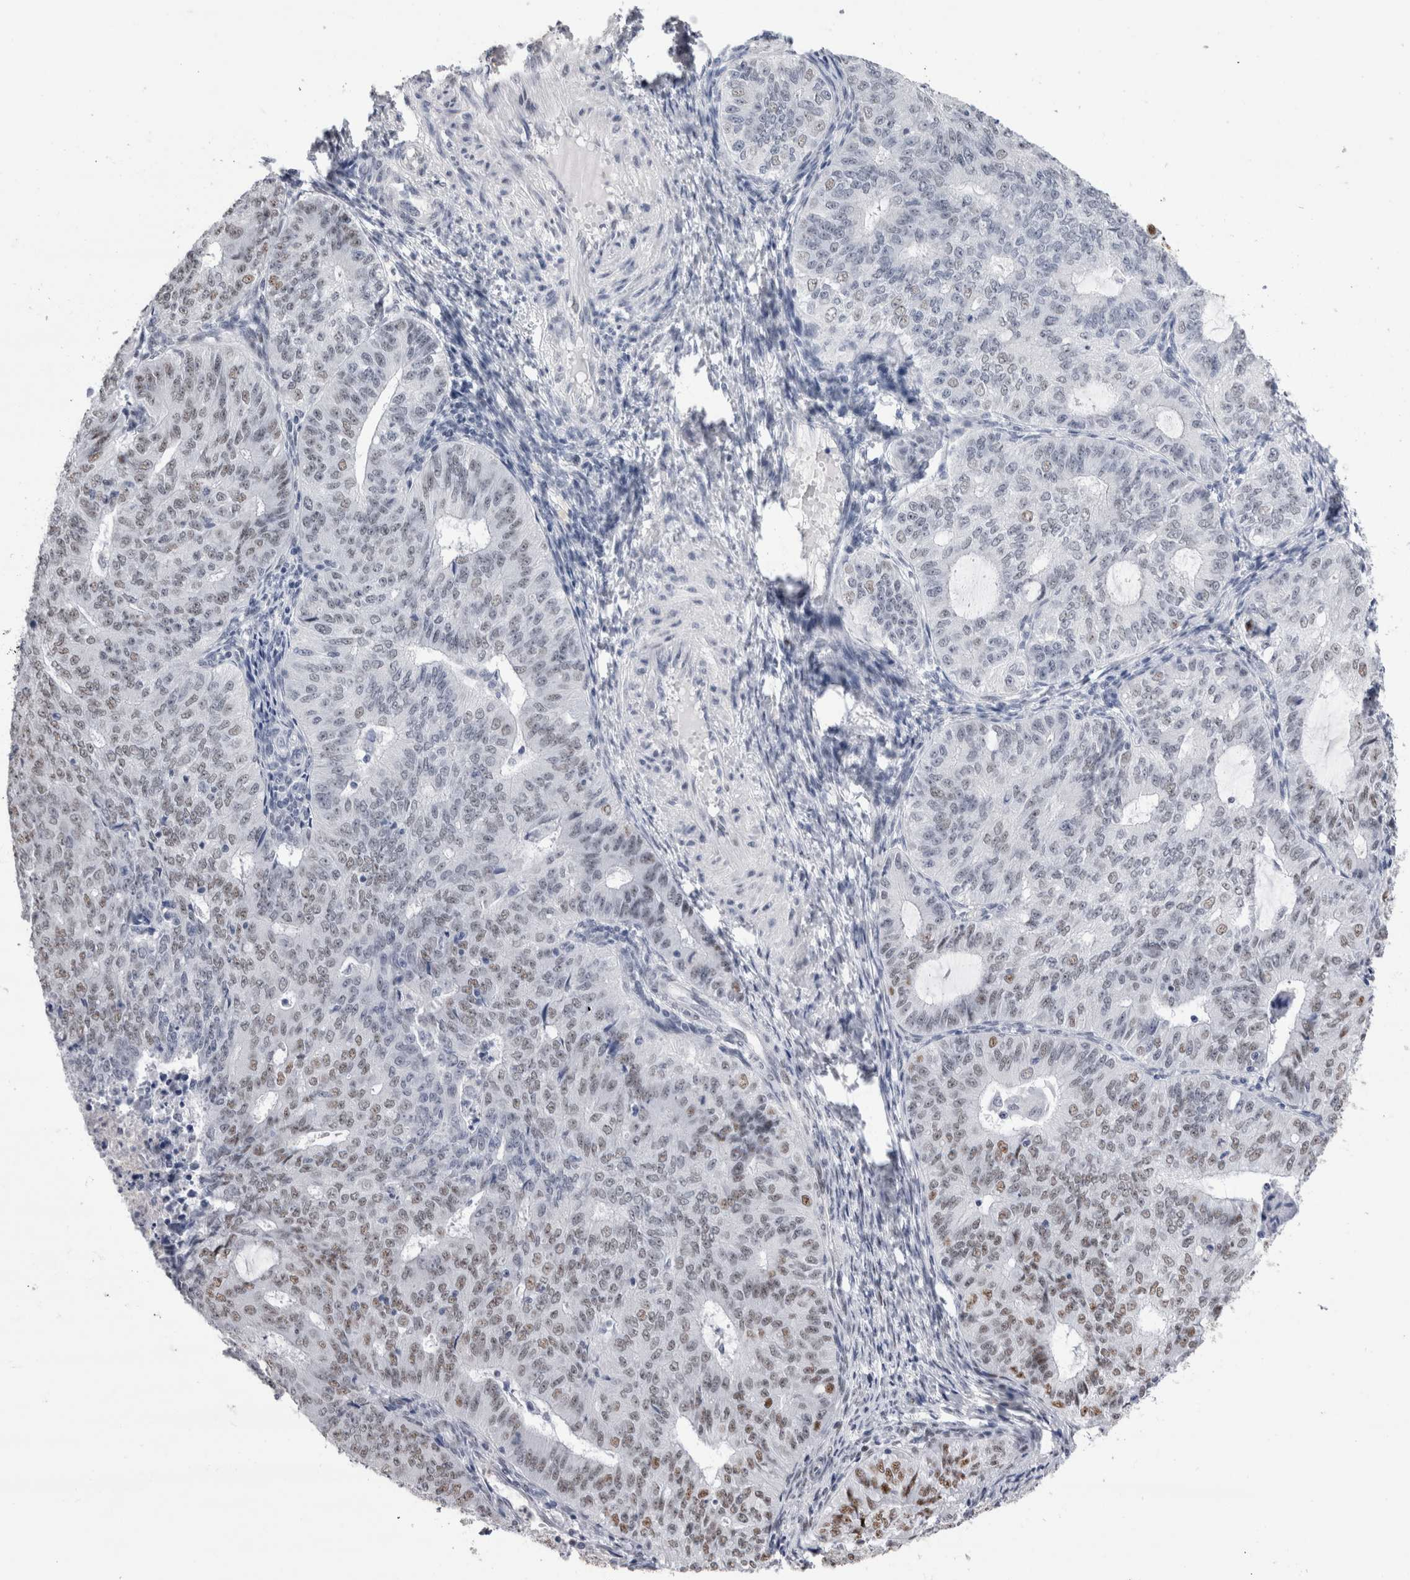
{"staining": {"intensity": "moderate", "quantity": "<25%", "location": "nuclear"}, "tissue": "endometrial cancer", "cell_type": "Tumor cells", "image_type": "cancer", "snomed": [{"axis": "morphology", "description": "Adenocarcinoma, NOS"}, {"axis": "topography", "description": "Endometrium"}], "caption": "Endometrial cancer (adenocarcinoma) stained with a brown dye demonstrates moderate nuclear positive positivity in about <25% of tumor cells.", "gene": "RBM6", "patient": {"sex": "female", "age": 32}}